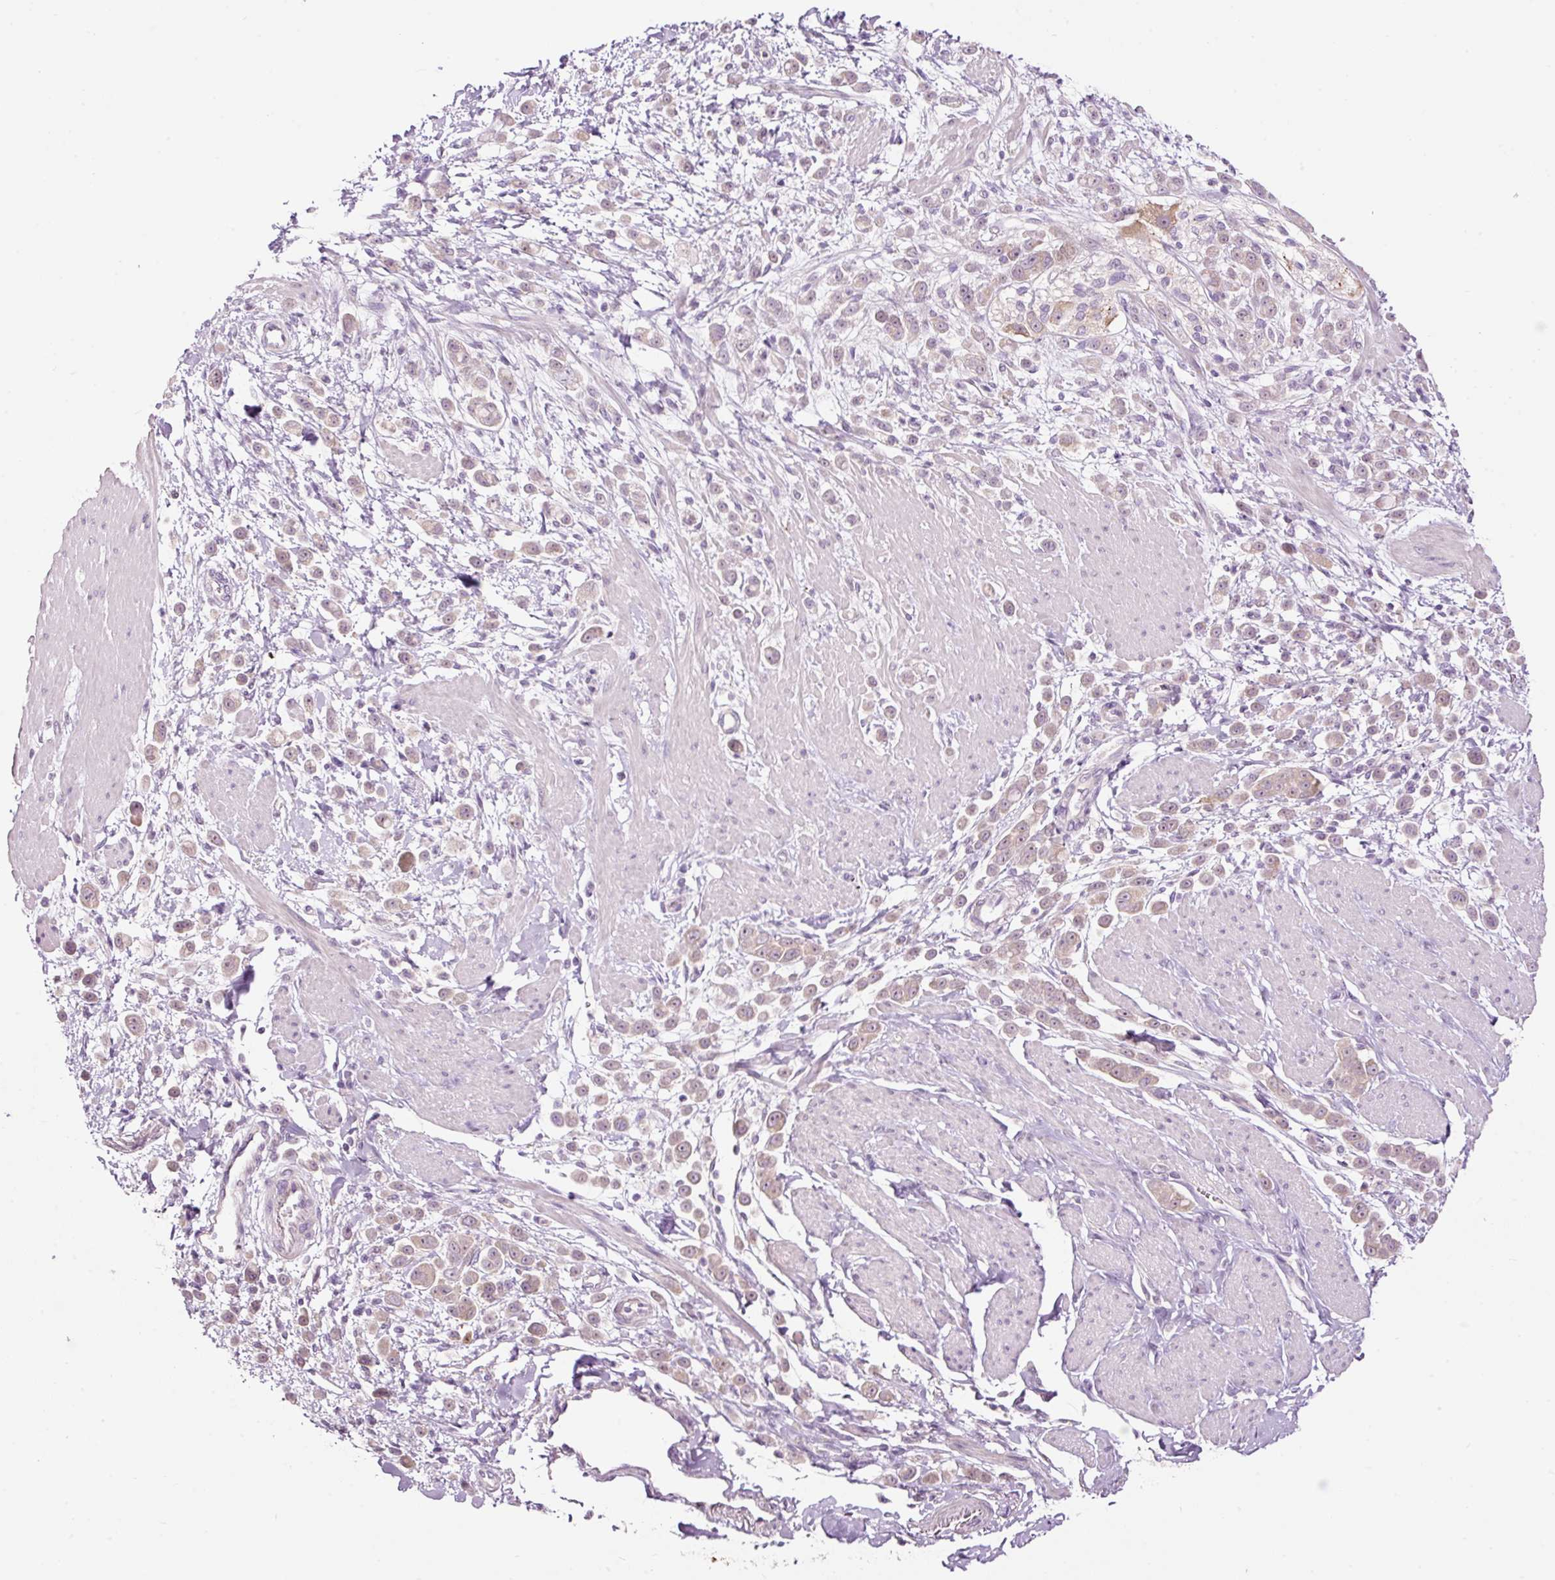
{"staining": {"intensity": "weak", "quantity": ">75%", "location": "cytoplasmic/membranous"}, "tissue": "pancreatic cancer", "cell_type": "Tumor cells", "image_type": "cancer", "snomed": [{"axis": "morphology", "description": "Normal tissue, NOS"}, {"axis": "morphology", "description": "Adenocarcinoma, NOS"}, {"axis": "topography", "description": "Pancreas"}], "caption": "Protein expression analysis of adenocarcinoma (pancreatic) demonstrates weak cytoplasmic/membranous expression in approximately >75% of tumor cells. (brown staining indicates protein expression, while blue staining denotes nuclei).", "gene": "RSPO2", "patient": {"sex": "female", "age": 64}}